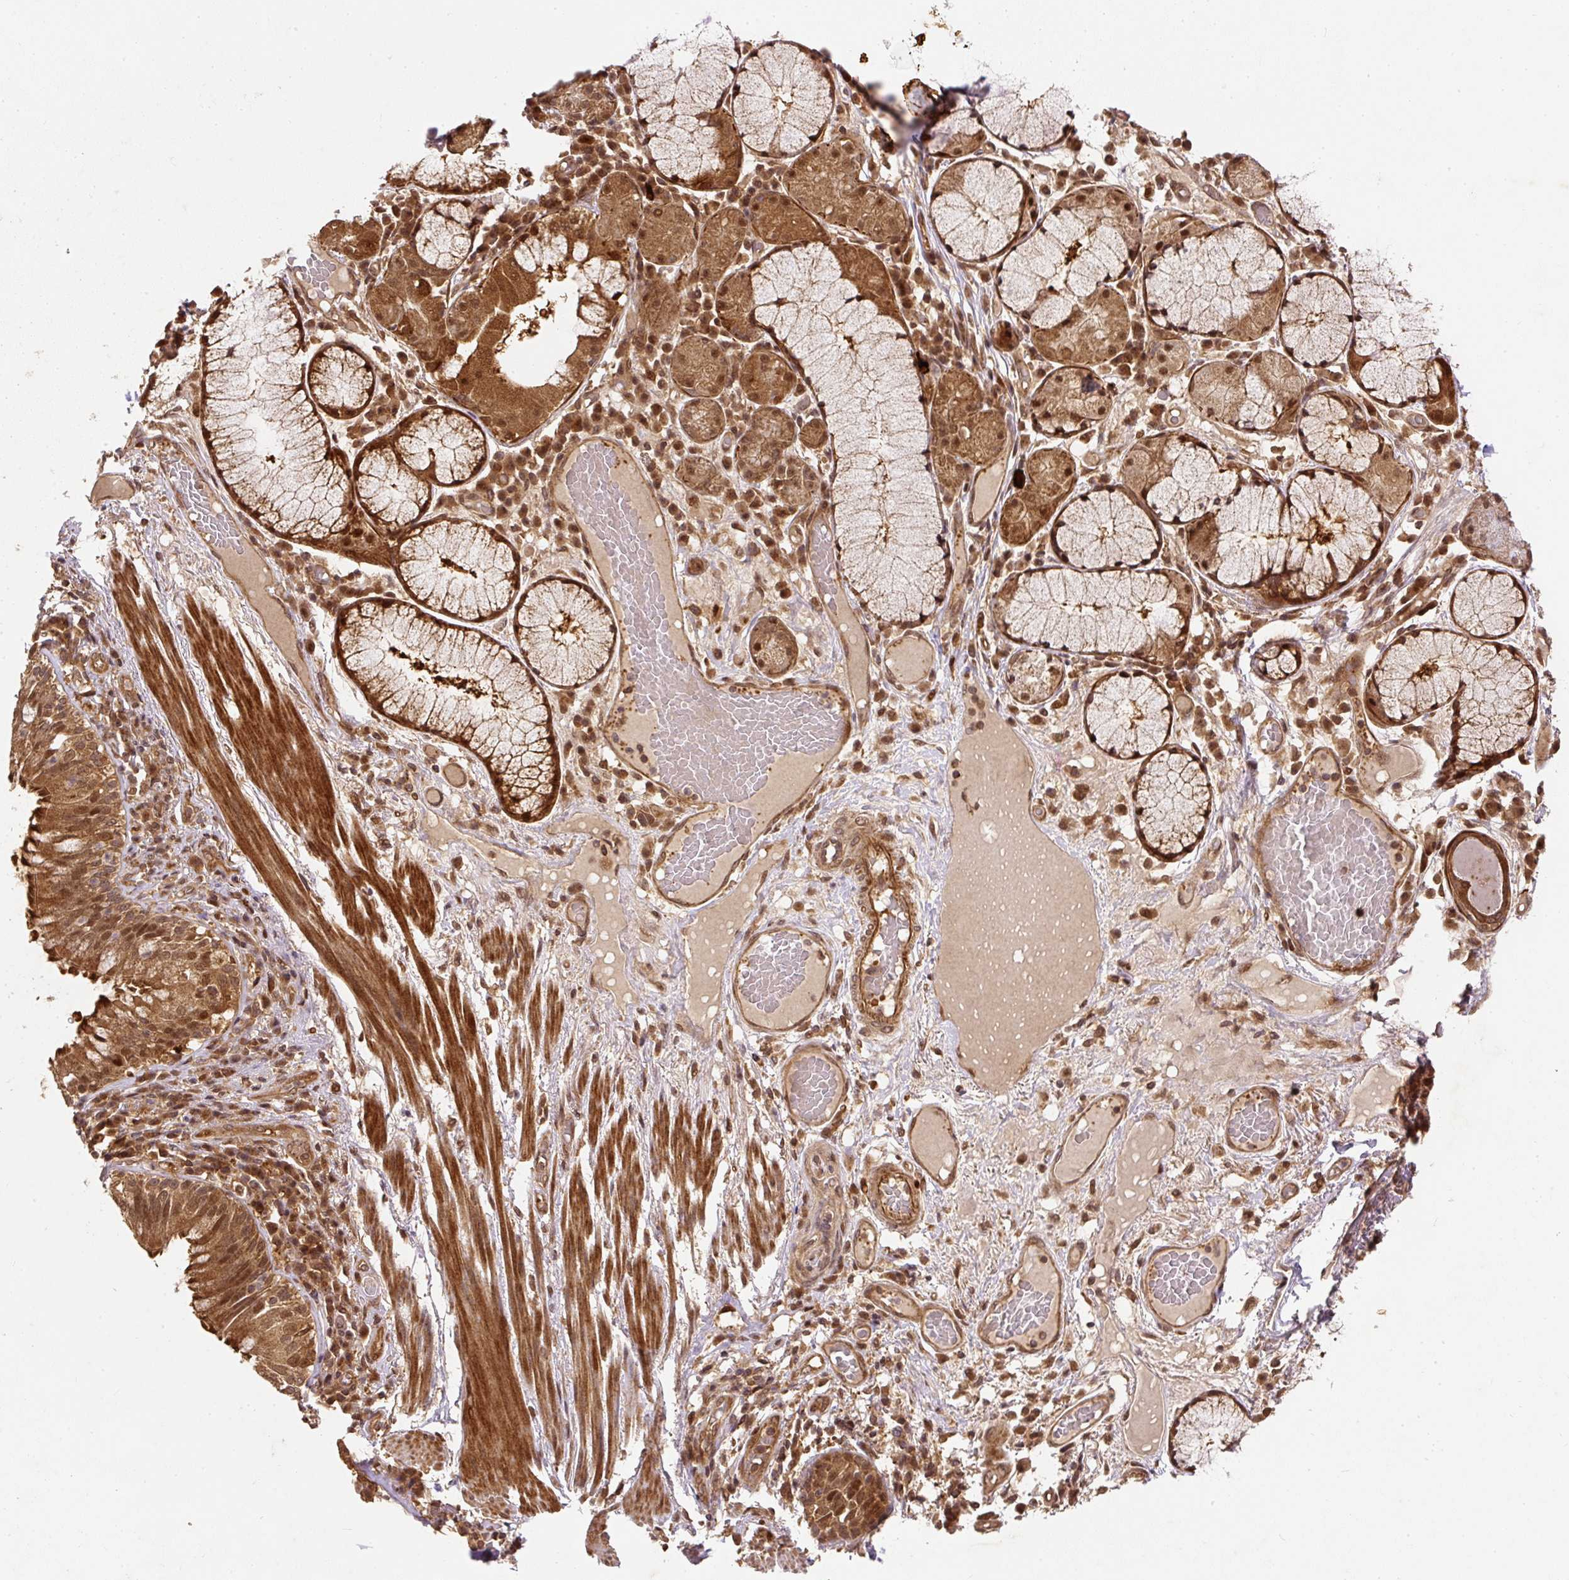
{"staining": {"intensity": "moderate", "quantity": ">75%", "location": "cytoplasmic/membranous,nuclear"}, "tissue": "soft tissue", "cell_type": "Chondrocytes", "image_type": "normal", "snomed": [{"axis": "morphology", "description": "Normal tissue, NOS"}, {"axis": "topography", "description": "Cartilage tissue"}, {"axis": "topography", "description": "Bronchus"}], "caption": "The image exhibits staining of normal soft tissue, revealing moderate cytoplasmic/membranous,nuclear protein staining (brown color) within chondrocytes.", "gene": "PSMD1", "patient": {"sex": "male", "age": 56}}